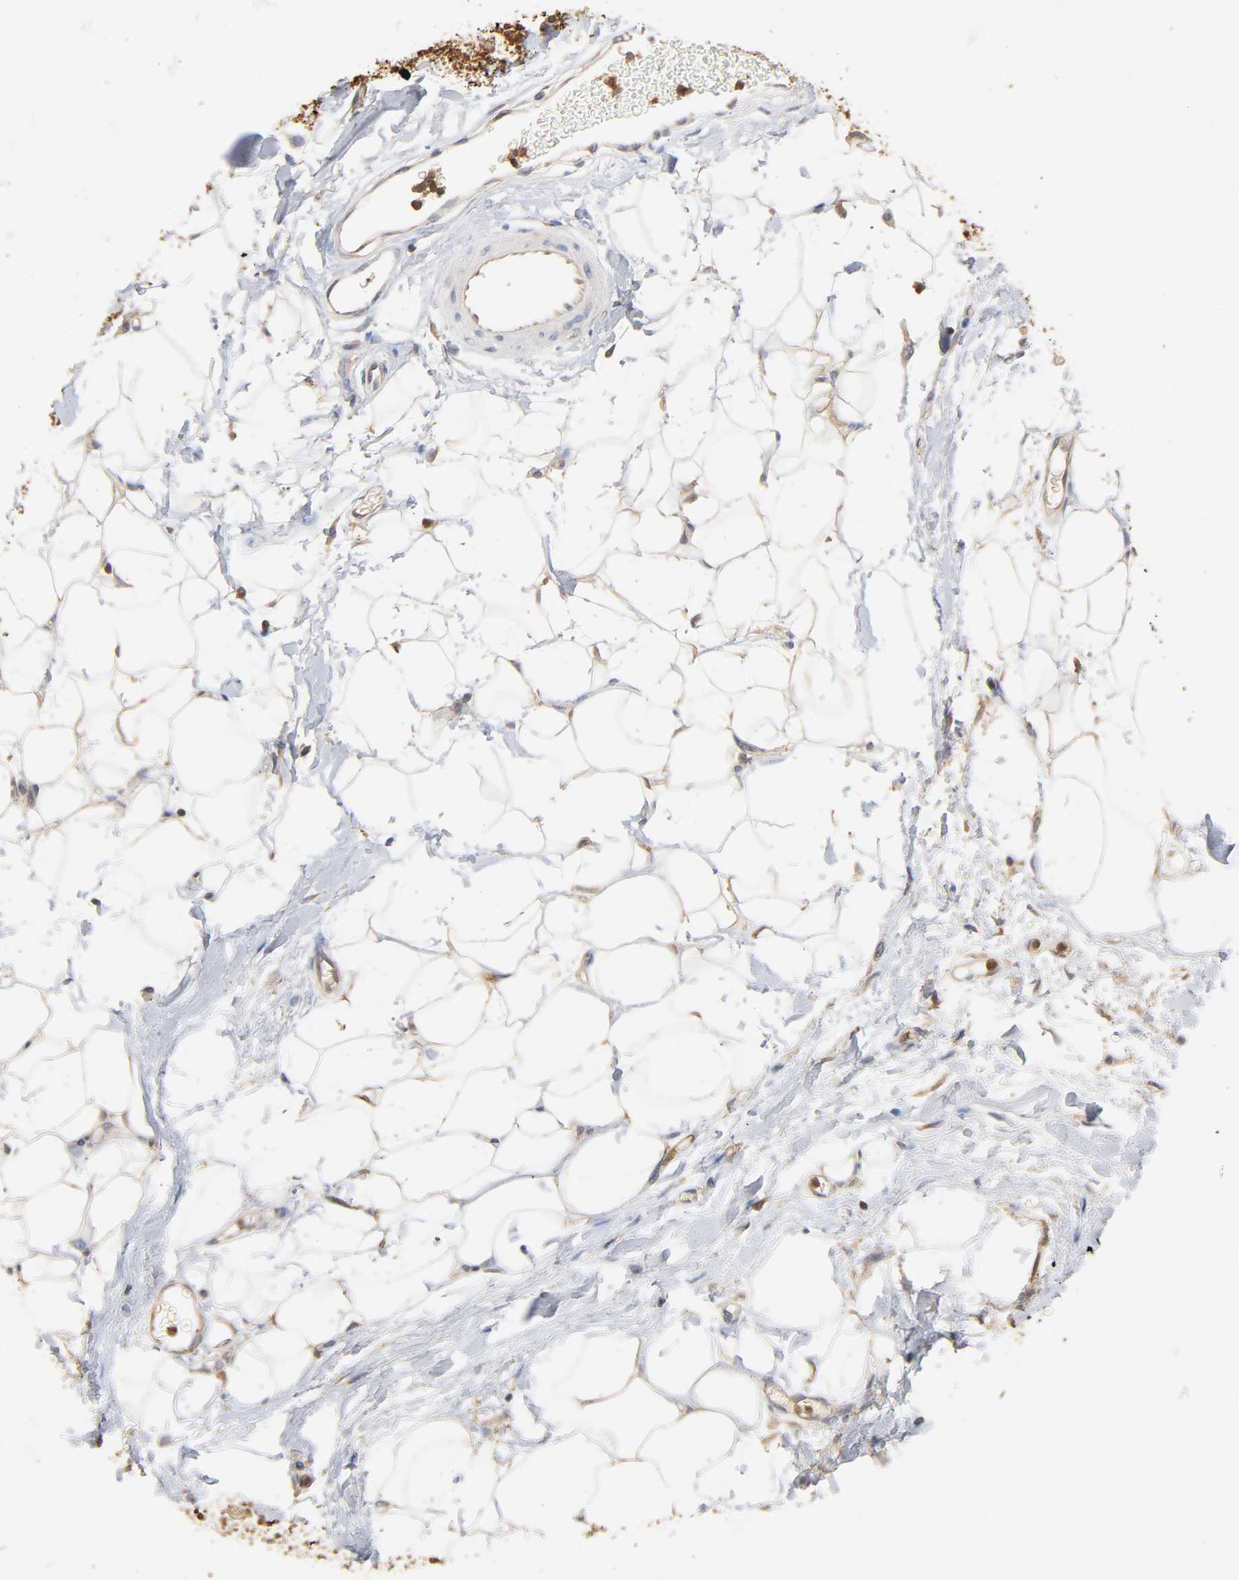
{"staining": {"intensity": "moderate", "quantity": ">75%", "location": "cytoplasmic/membranous"}, "tissue": "adipose tissue", "cell_type": "Adipocytes", "image_type": "normal", "snomed": [{"axis": "morphology", "description": "Normal tissue, NOS"}, {"axis": "morphology", "description": "Urothelial carcinoma, High grade"}, {"axis": "topography", "description": "Vascular tissue"}, {"axis": "topography", "description": "Urinary bladder"}], "caption": "DAB (3,3'-diaminobenzidine) immunohistochemical staining of benign human adipose tissue demonstrates moderate cytoplasmic/membranous protein expression in about >75% of adipocytes. (DAB (3,3'-diaminobenzidine) = brown stain, brightfield microscopy at high magnification).", "gene": "ALDOA", "patient": {"sex": "female", "age": 56}}